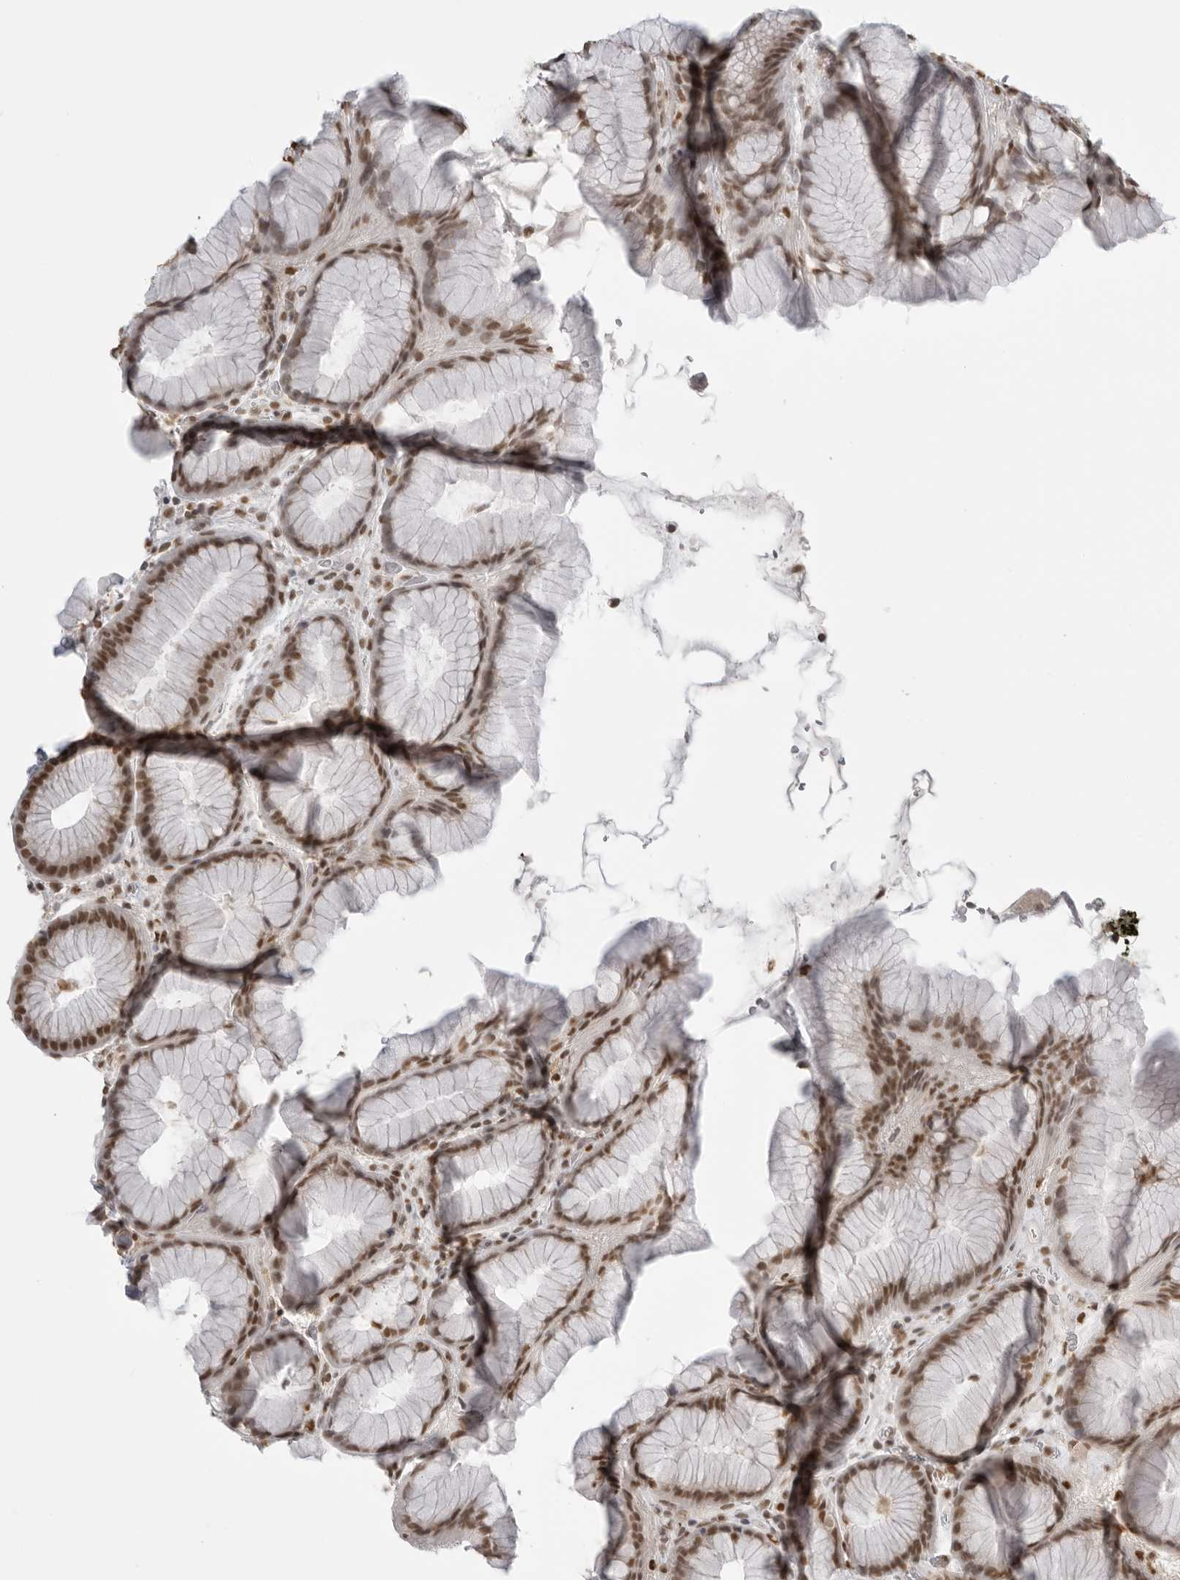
{"staining": {"intensity": "strong", "quantity": ">75%", "location": "nuclear"}, "tissue": "stomach", "cell_type": "Glandular cells", "image_type": "normal", "snomed": [{"axis": "morphology", "description": "Normal tissue, NOS"}, {"axis": "topography", "description": "Stomach, upper"}, {"axis": "topography", "description": "Stomach"}], "caption": "This image demonstrates immunohistochemistry staining of benign human stomach, with high strong nuclear expression in about >75% of glandular cells.", "gene": "RPA2", "patient": {"sex": "male", "age": 48}}